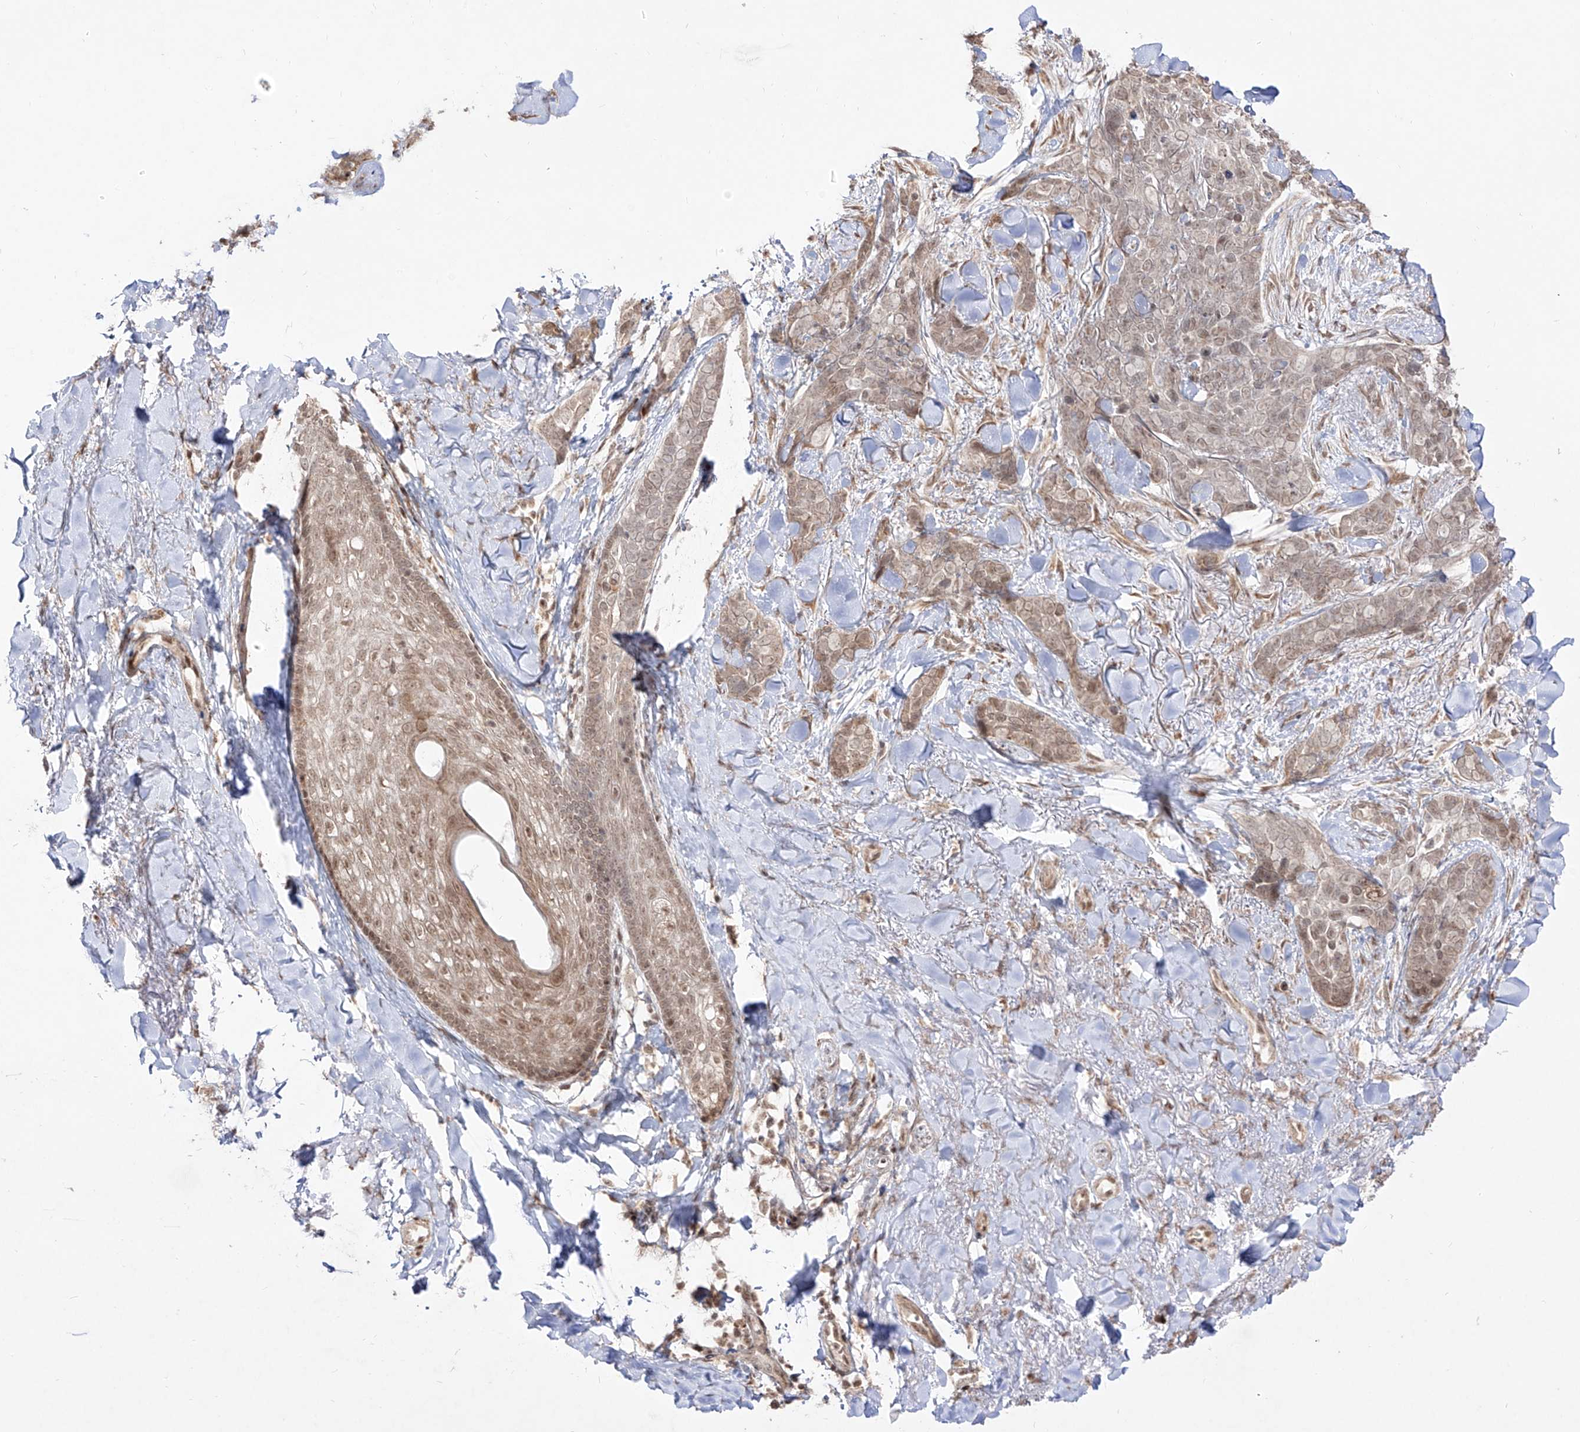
{"staining": {"intensity": "weak", "quantity": "25%-75%", "location": "nuclear"}, "tissue": "skin cancer", "cell_type": "Tumor cells", "image_type": "cancer", "snomed": [{"axis": "morphology", "description": "Basal cell carcinoma"}, {"axis": "topography", "description": "Skin"}], "caption": "DAB immunohistochemical staining of skin basal cell carcinoma exhibits weak nuclear protein staining in approximately 25%-75% of tumor cells.", "gene": "SNRNP27", "patient": {"sex": "female", "age": 82}}